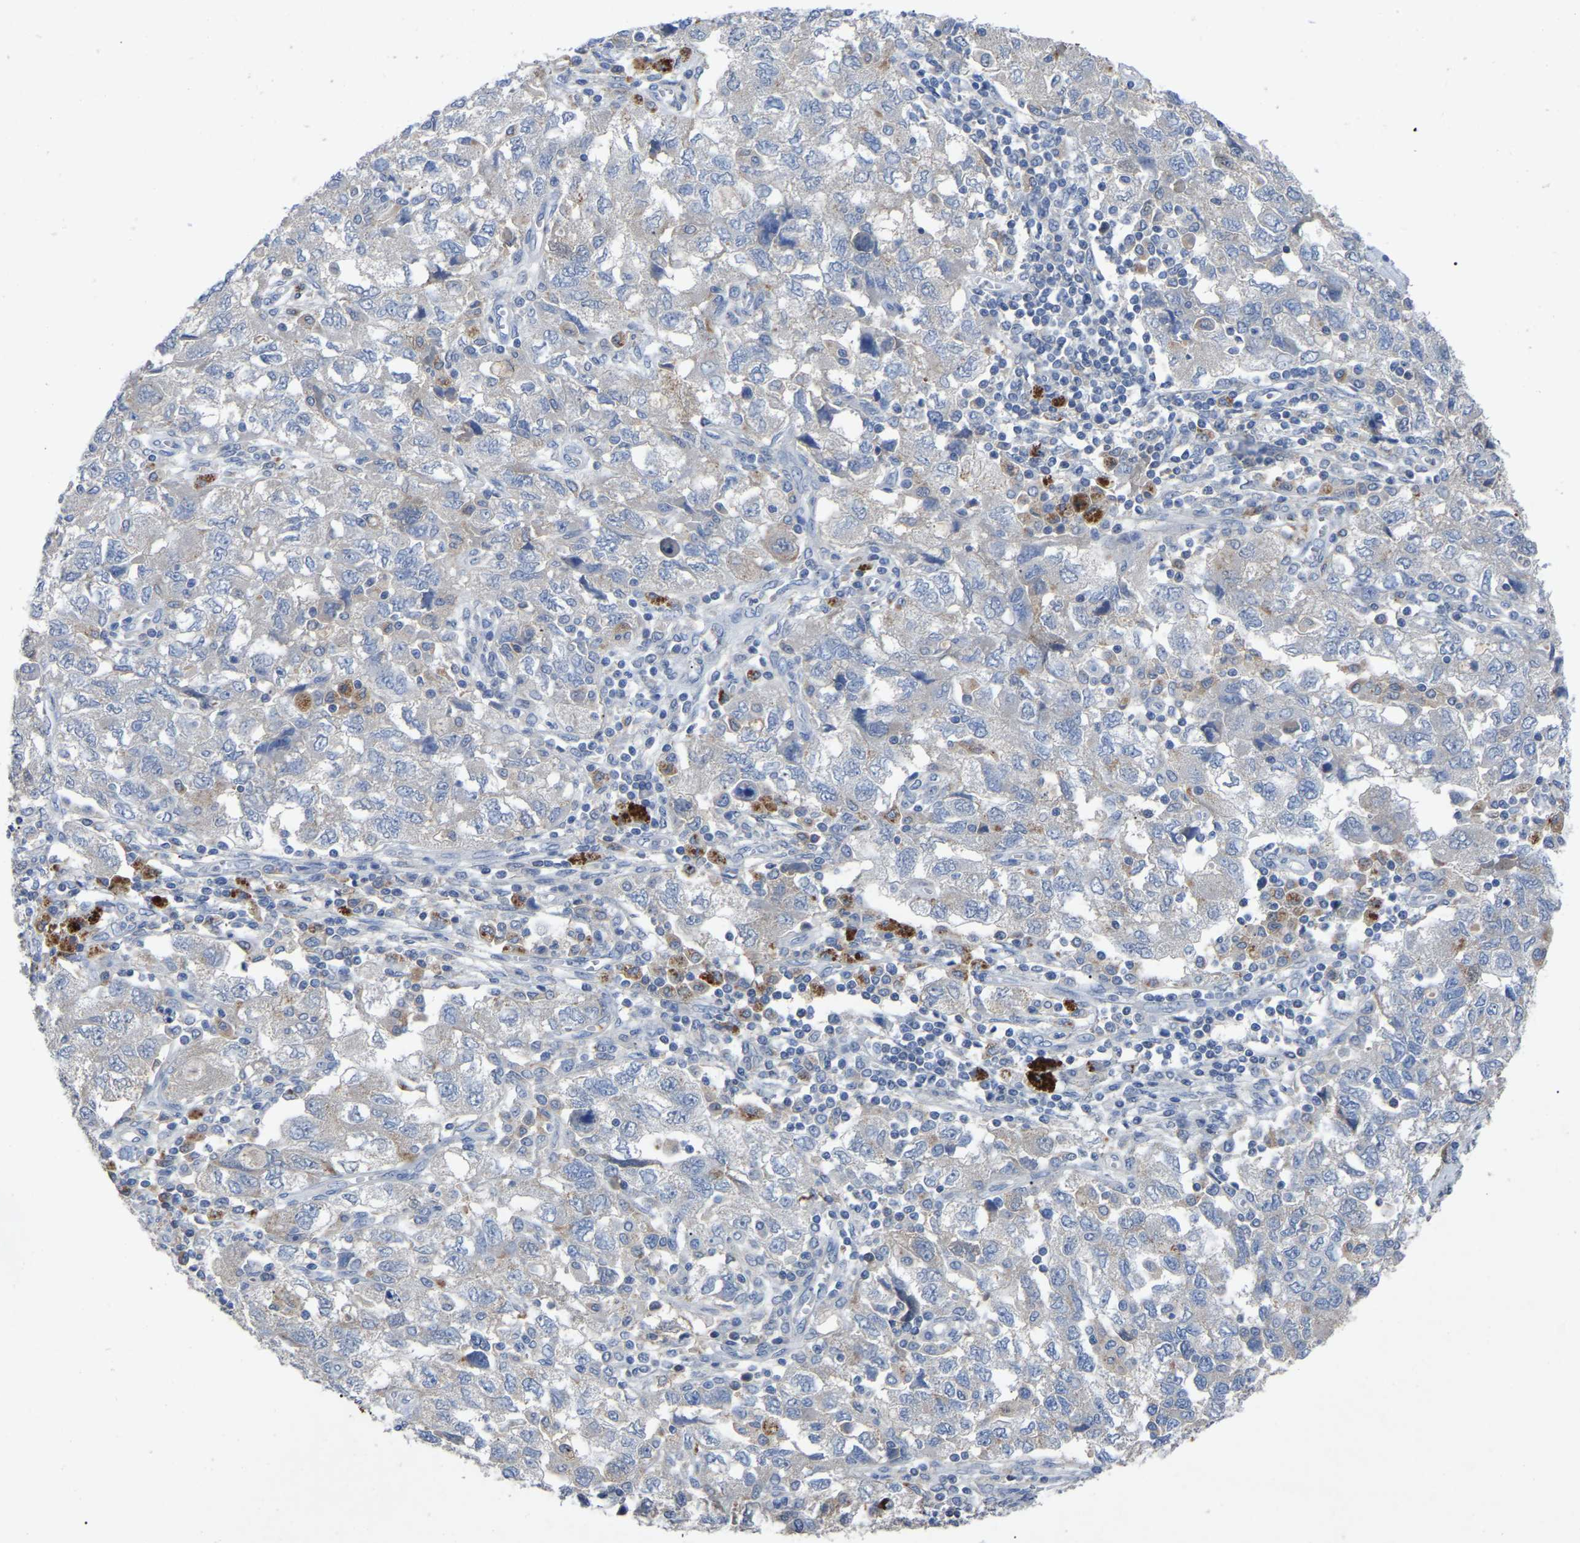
{"staining": {"intensity": "negative", "quantity": "none", "location": "none"}, "tissue": "ovarian cancer", "cell_type": "Tumor cells", "image_type": "cancer", "snomed": [{"axis": "morphology", "description": "Carcinoma, NOS"}, {"axis": "morphology", "description": "Cystadenocarcinoma, serous, NOS"}, {"axis": "topography", "description": "Ovary"}], "caption": "DAB immunohistochemical staining of ovarian cancer displays no significant positivity in tumor cells. Brightfield microscopy of IHC stained with DAB (3,3'-diaminobenzidine) (brown) and hematoxylin (blue), captured at high magnification.", "gene": "SMPD2", "patient": {"sex": "female", "age": 69}}